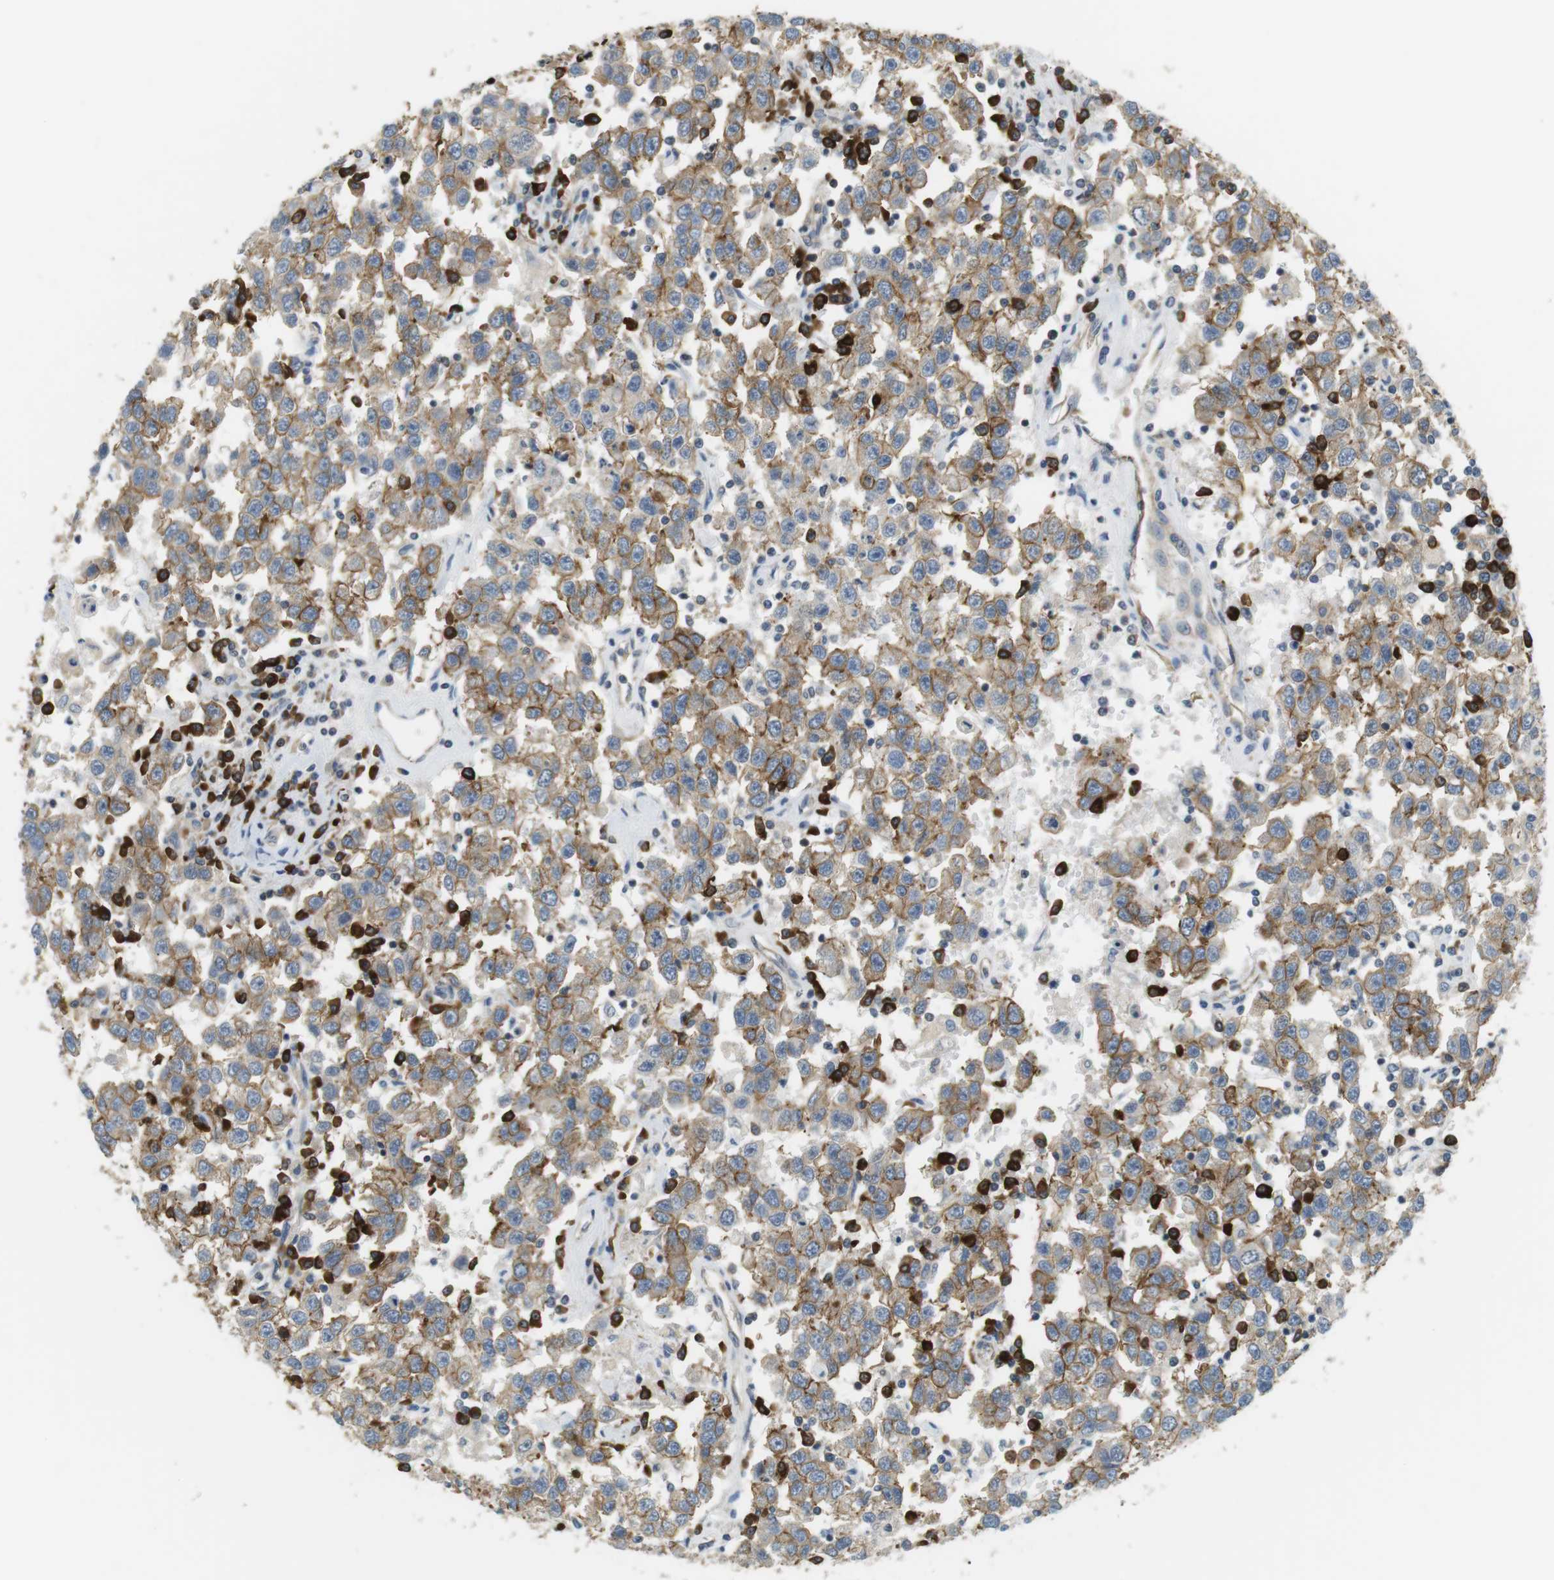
{"staining": {"intensity": "moderate", "quantity": ">75%", "location": "cytoplasmic/membranous"}, "tissue": "testis cancer", "cell_type": "Tumor cells", "image_type": "cancer", "snomed": [{"axis": "morphology", "description": "Seminoma, NOS"}, {"axis": "topography", "description": "Testis"}], "caption": "Immunohistochemistry (IHC) (DAB) staining of human seminoma (testis) displays moderate cytoplasmic/membranous protein positivity in approximately >75% of tumor cells.", "gene": "TMEM200A", "patient": {"sex": "male", "age": 41}}